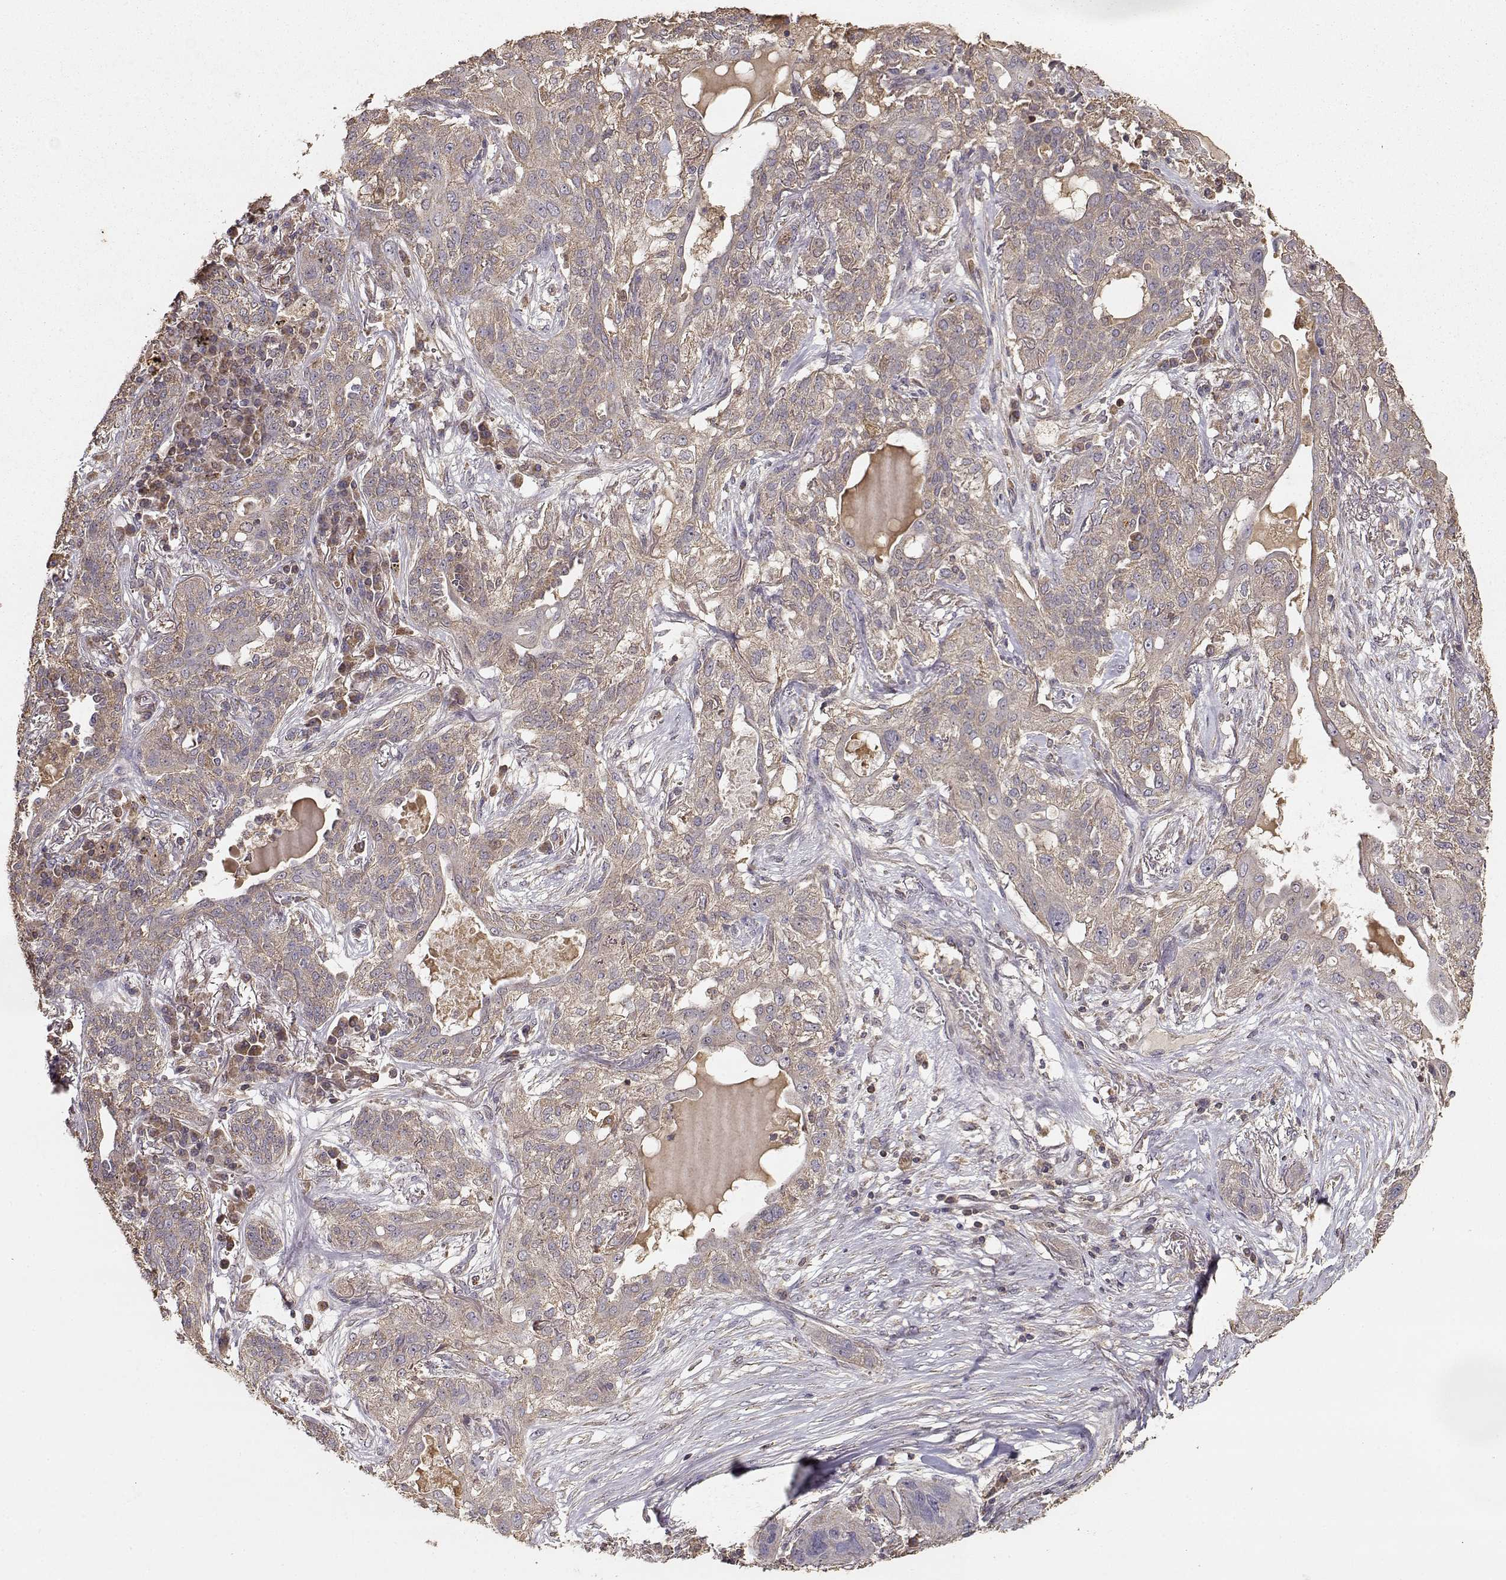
{"staining": {"intensity": "weak", "quantity": ">75%", "location": "cytoplasmic/membranous"}, "tissue": "lung cancer", "cell_type": "Tumor cells", "image_type": "cancer", "snomed": [{"axis": "morphology", "description": "Squamous cell carcinoma, NOS"}, {"axis": "topography", "description": "Lung"}], "caption": "The photomicrograph demonstrates a brown stain indicating the presence of a protein in the cytoplasmic/membranous of tumor cells in lung cancer.", "gene": "TARS3", "patient": {"sex": "female", "age": 70}}